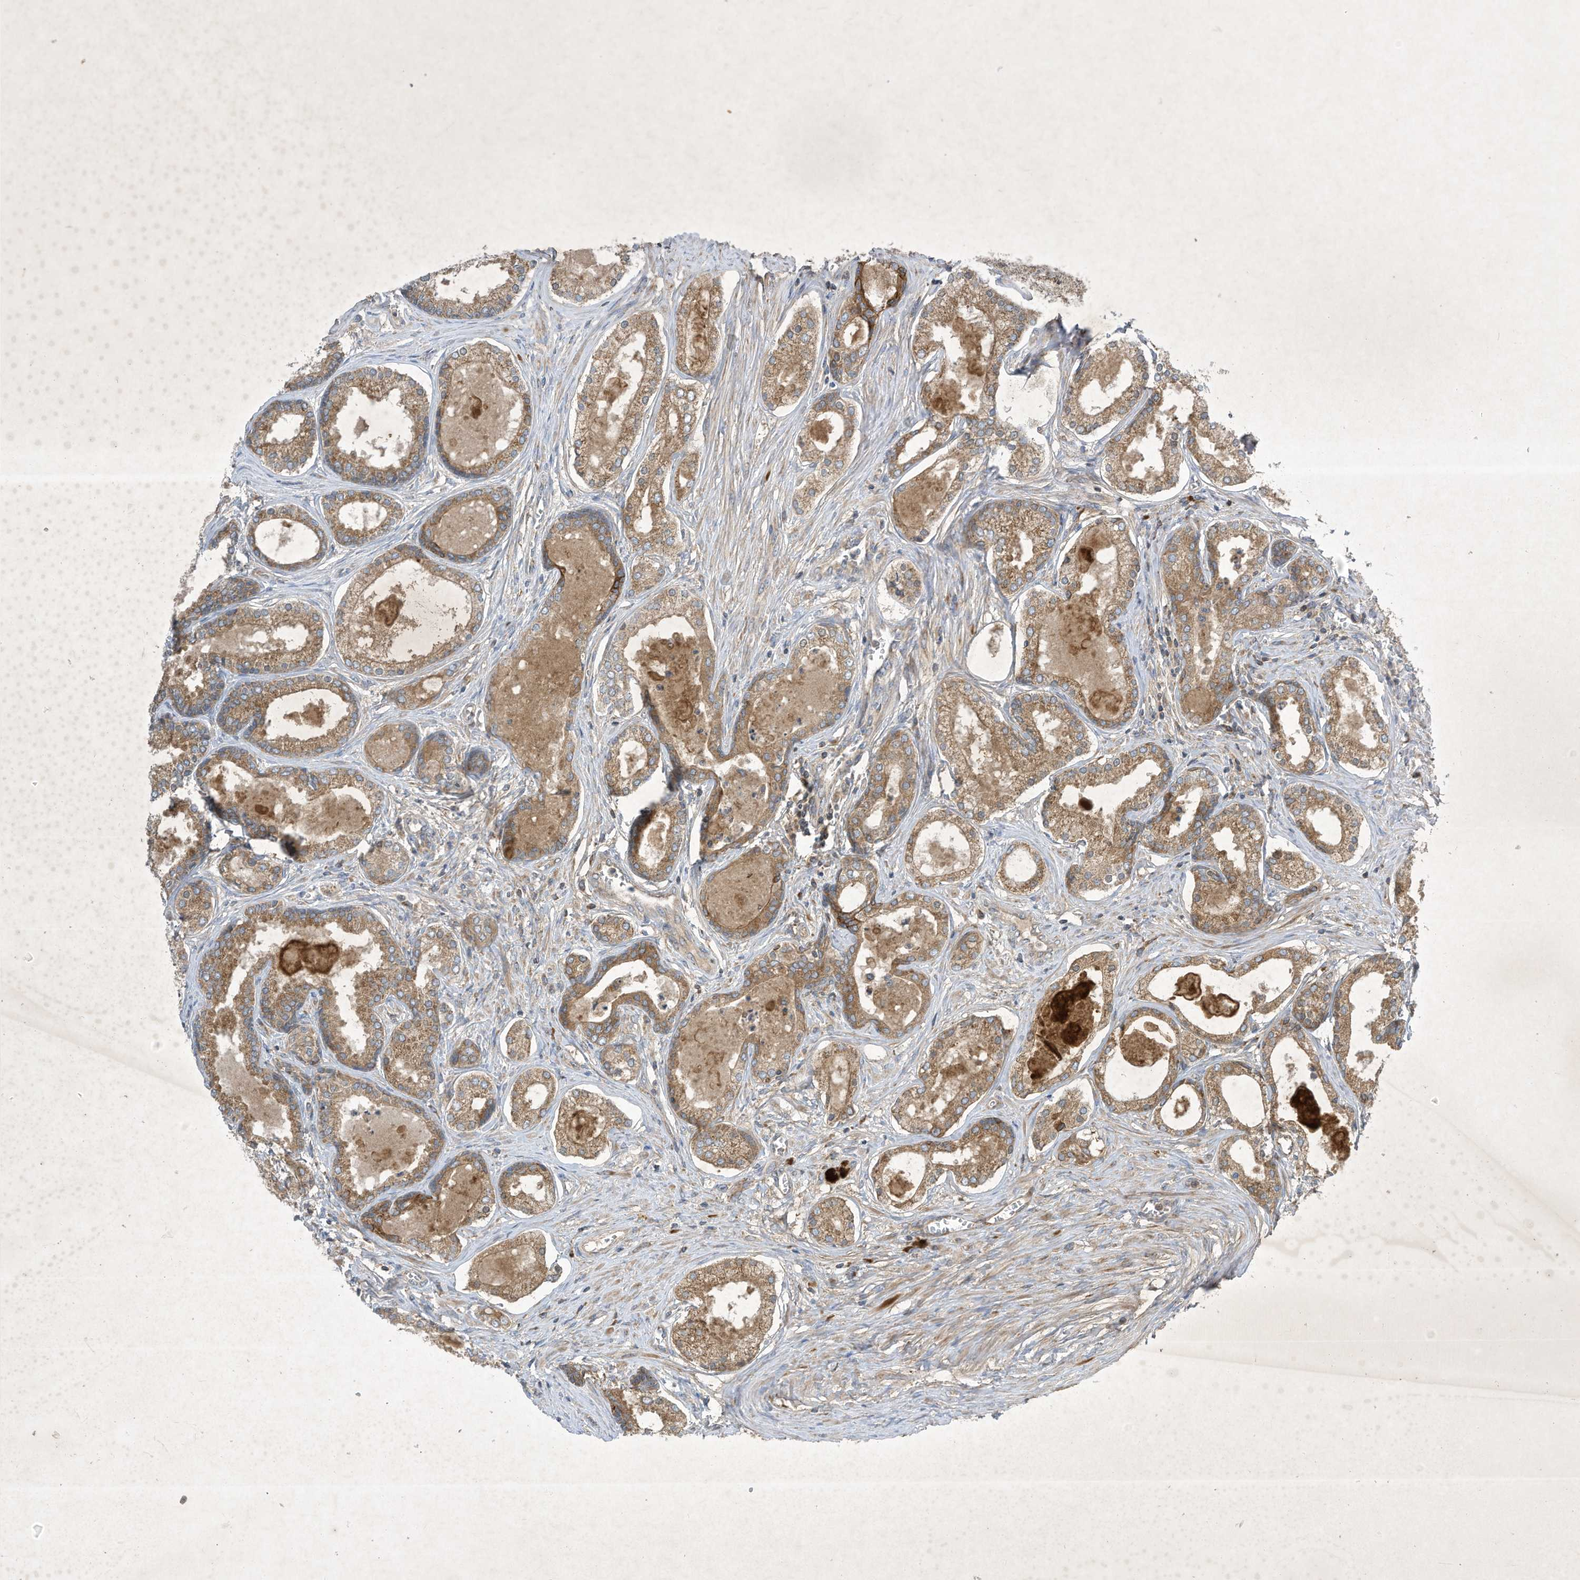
{"staining": {"intensity": "moderate", "quantity": ">75%", "location": "cytoplasmic/membranous"}, "tissue": "prostate cancer", "cell_type": "Tumor cells", "image_type": "cancer", "snomed": [{"axis": "morphology", "description": "Adenocarcinoma, High grade"}, {"axis": "topography", "description": "Prostate"}], "caption": "This is an image of IHC staining of prostate cancer (high-grade adenocarcinoma), which shows moderate staining in the cytoplasmic/membranous of tumor cells.", "gene": "SYNJ2", "patient": {"sex": "male", "age": 68}}